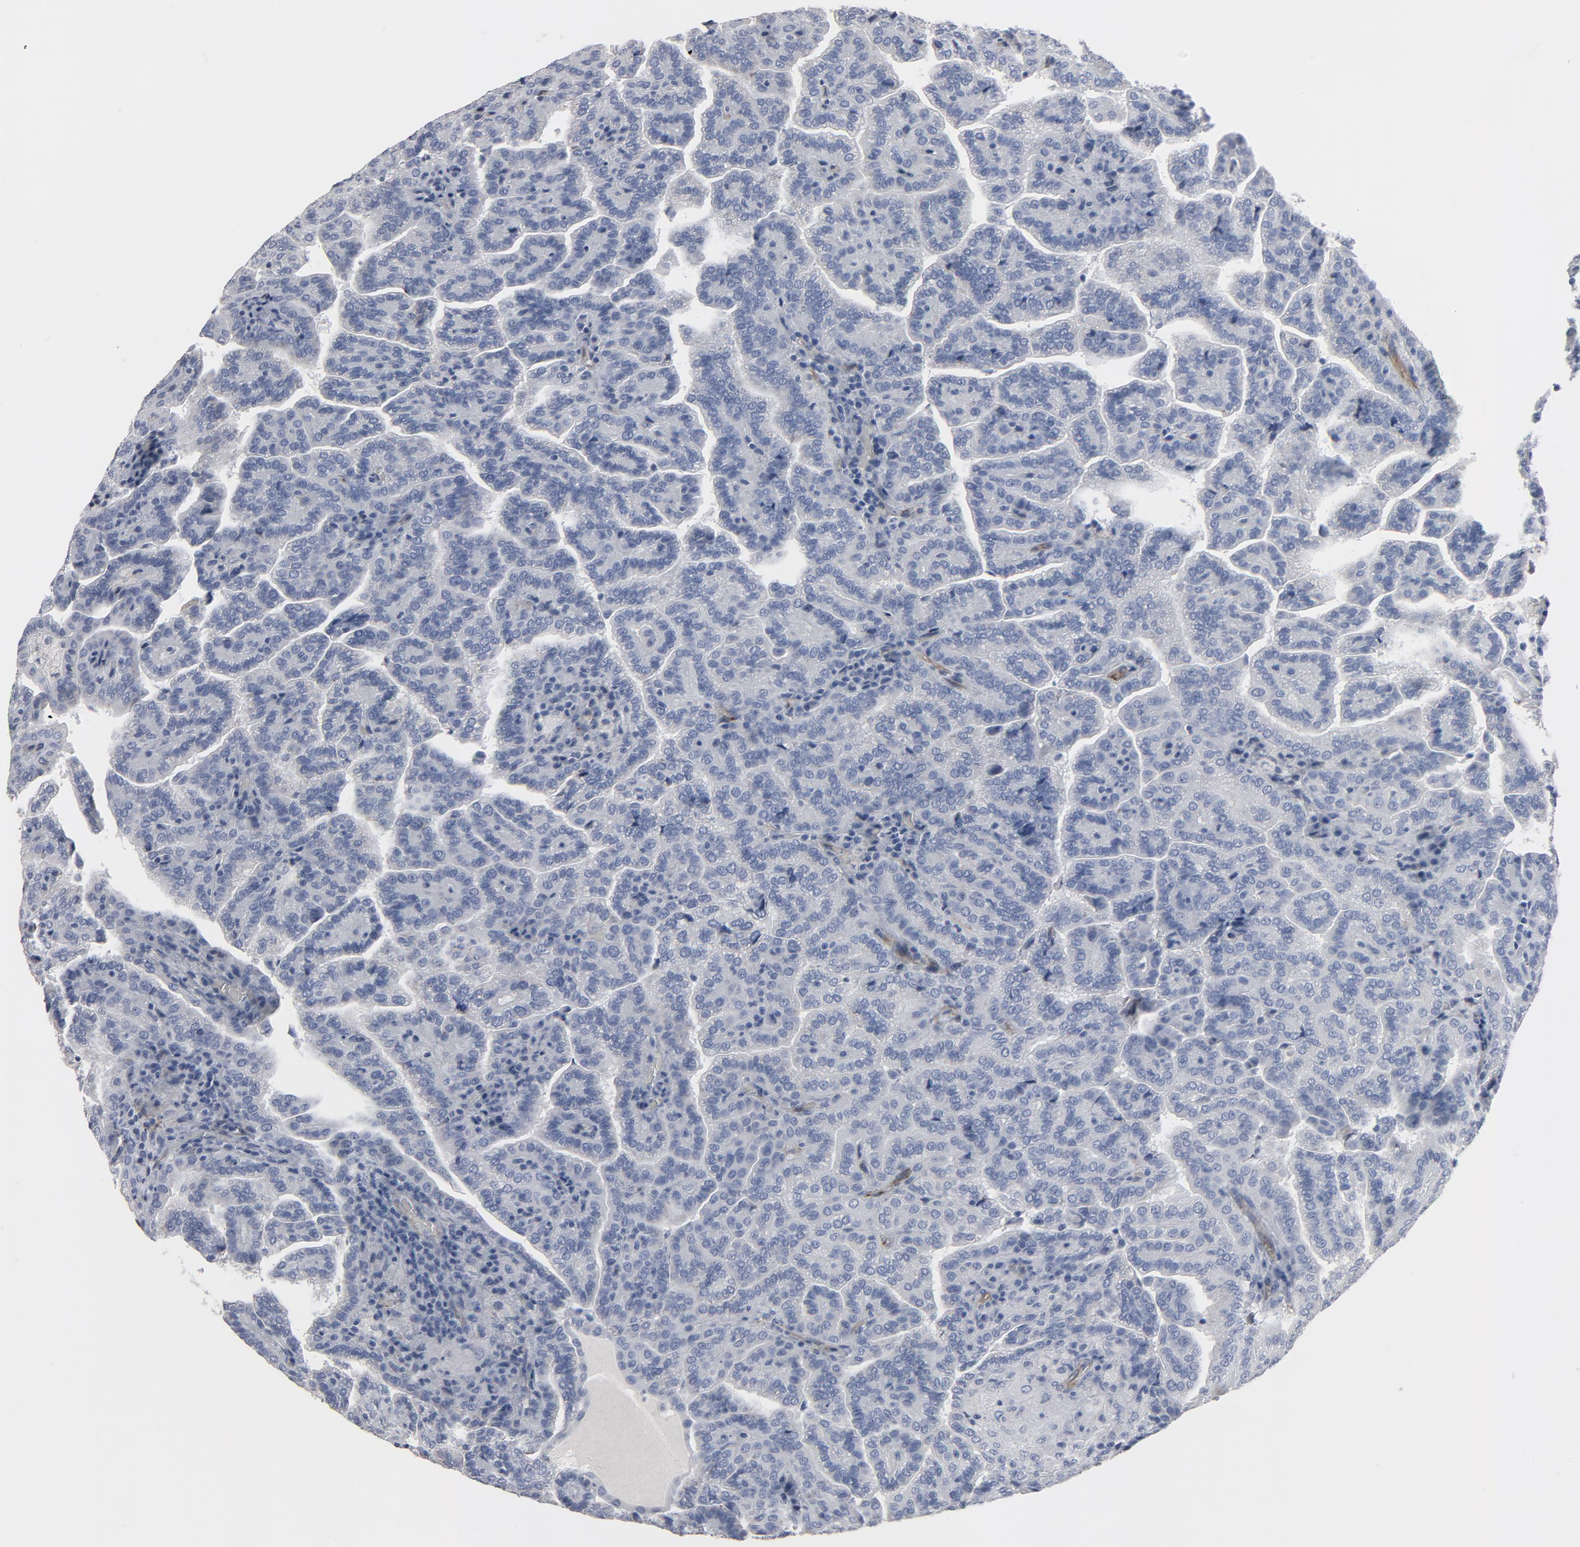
{"staining": {"intensity": "negative", "quantity": "none", "location": "none"}, "tissue": "renal cancer", "cell_type": "Tumor cells", "image_type": "cancer", "snomed": [{"axis": "morphology", "description": "Adenocarcinoma, NOS"}, {"axis": "topography", "description": "Kidney"}], "caption": "This is an IHC histopathology image of renal cancer. There is no staining in tumor cells.", "gene": "KDR", "patient": {"sex": "male", "age": 61}}